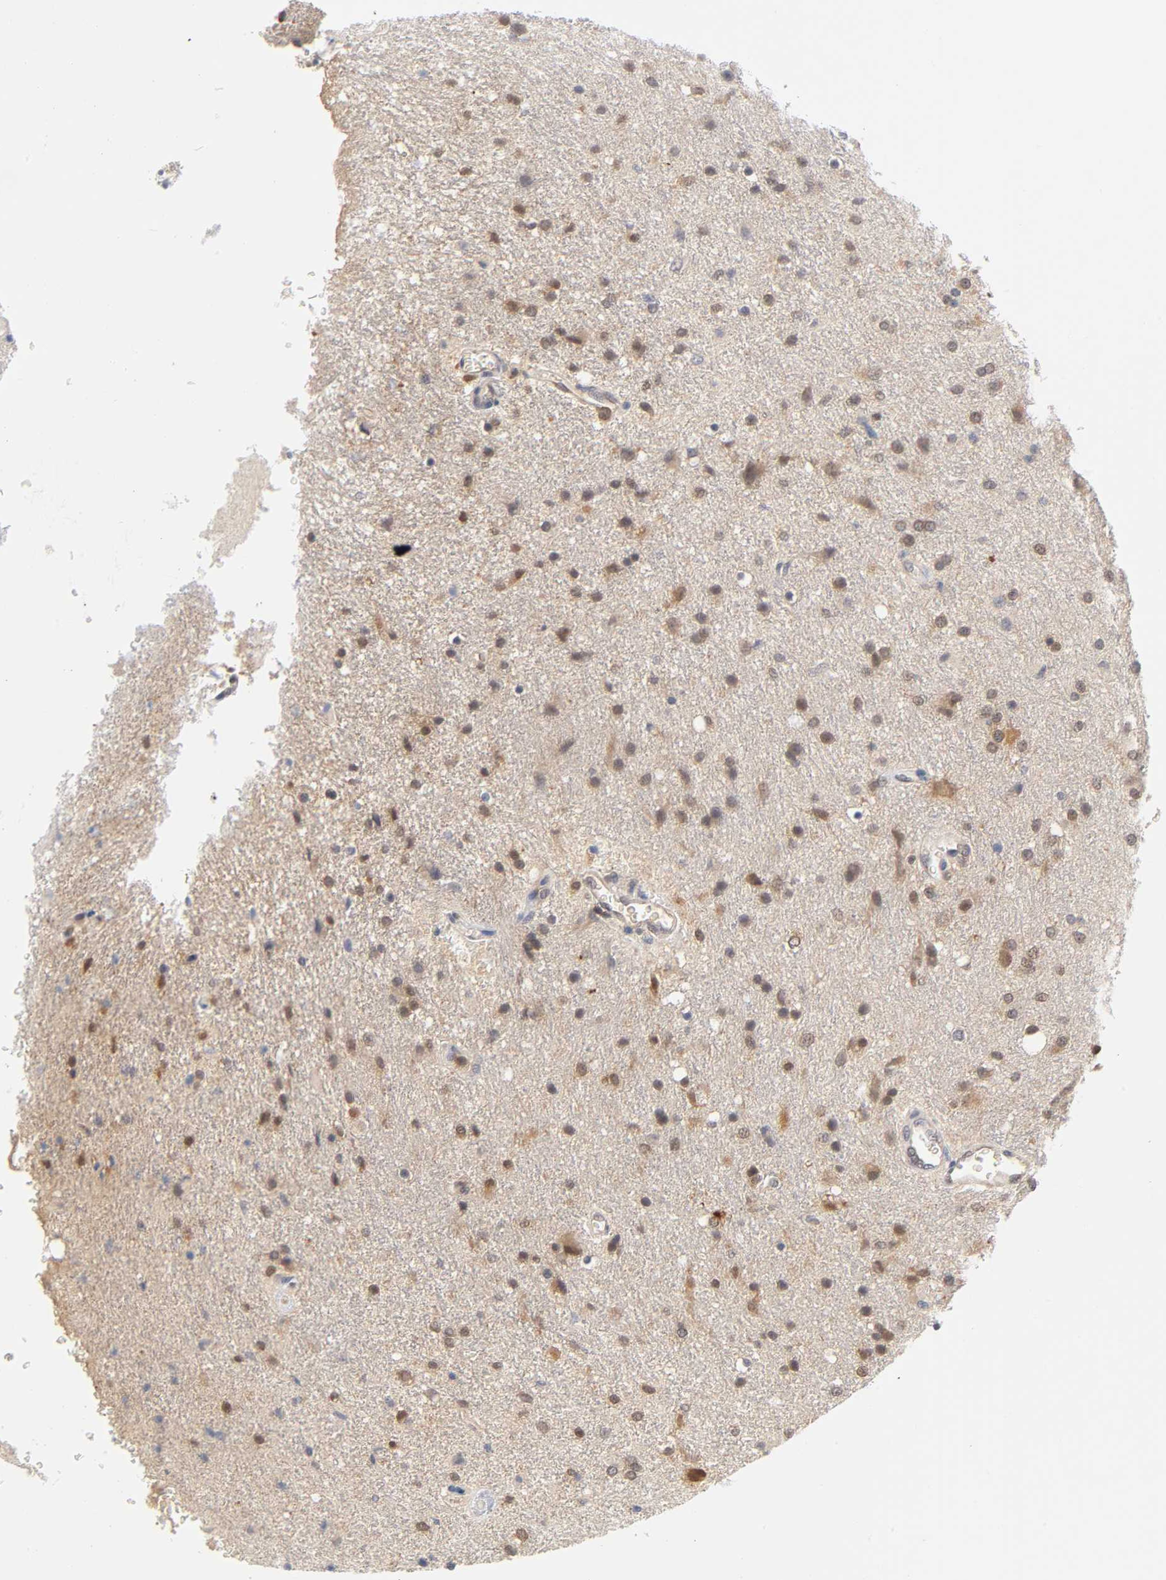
{"staining": {"intensity": "moderate", "quantity": ">75%", "location": "cytoplasmic/membranous"}, "tissue": "glioma", "cell_type": "Tumor cells", "image_type": "cancer", "snomed": [{"axis": "morphology", "description": "Normal tissue, NOS"}, {"axis": "morphology", "description": "Glioma, malignant, High grade"}, {"axis": "topography", "description": "Cerebral cortex"}], "caption": "About >75% of tumor cells in human glioma display moderate cytoplasmic/membranous protein expression as visualized by brown immunohistochemical staining.", "gene": "DFFB", "patient": {"sex": "male", "age": 56}}